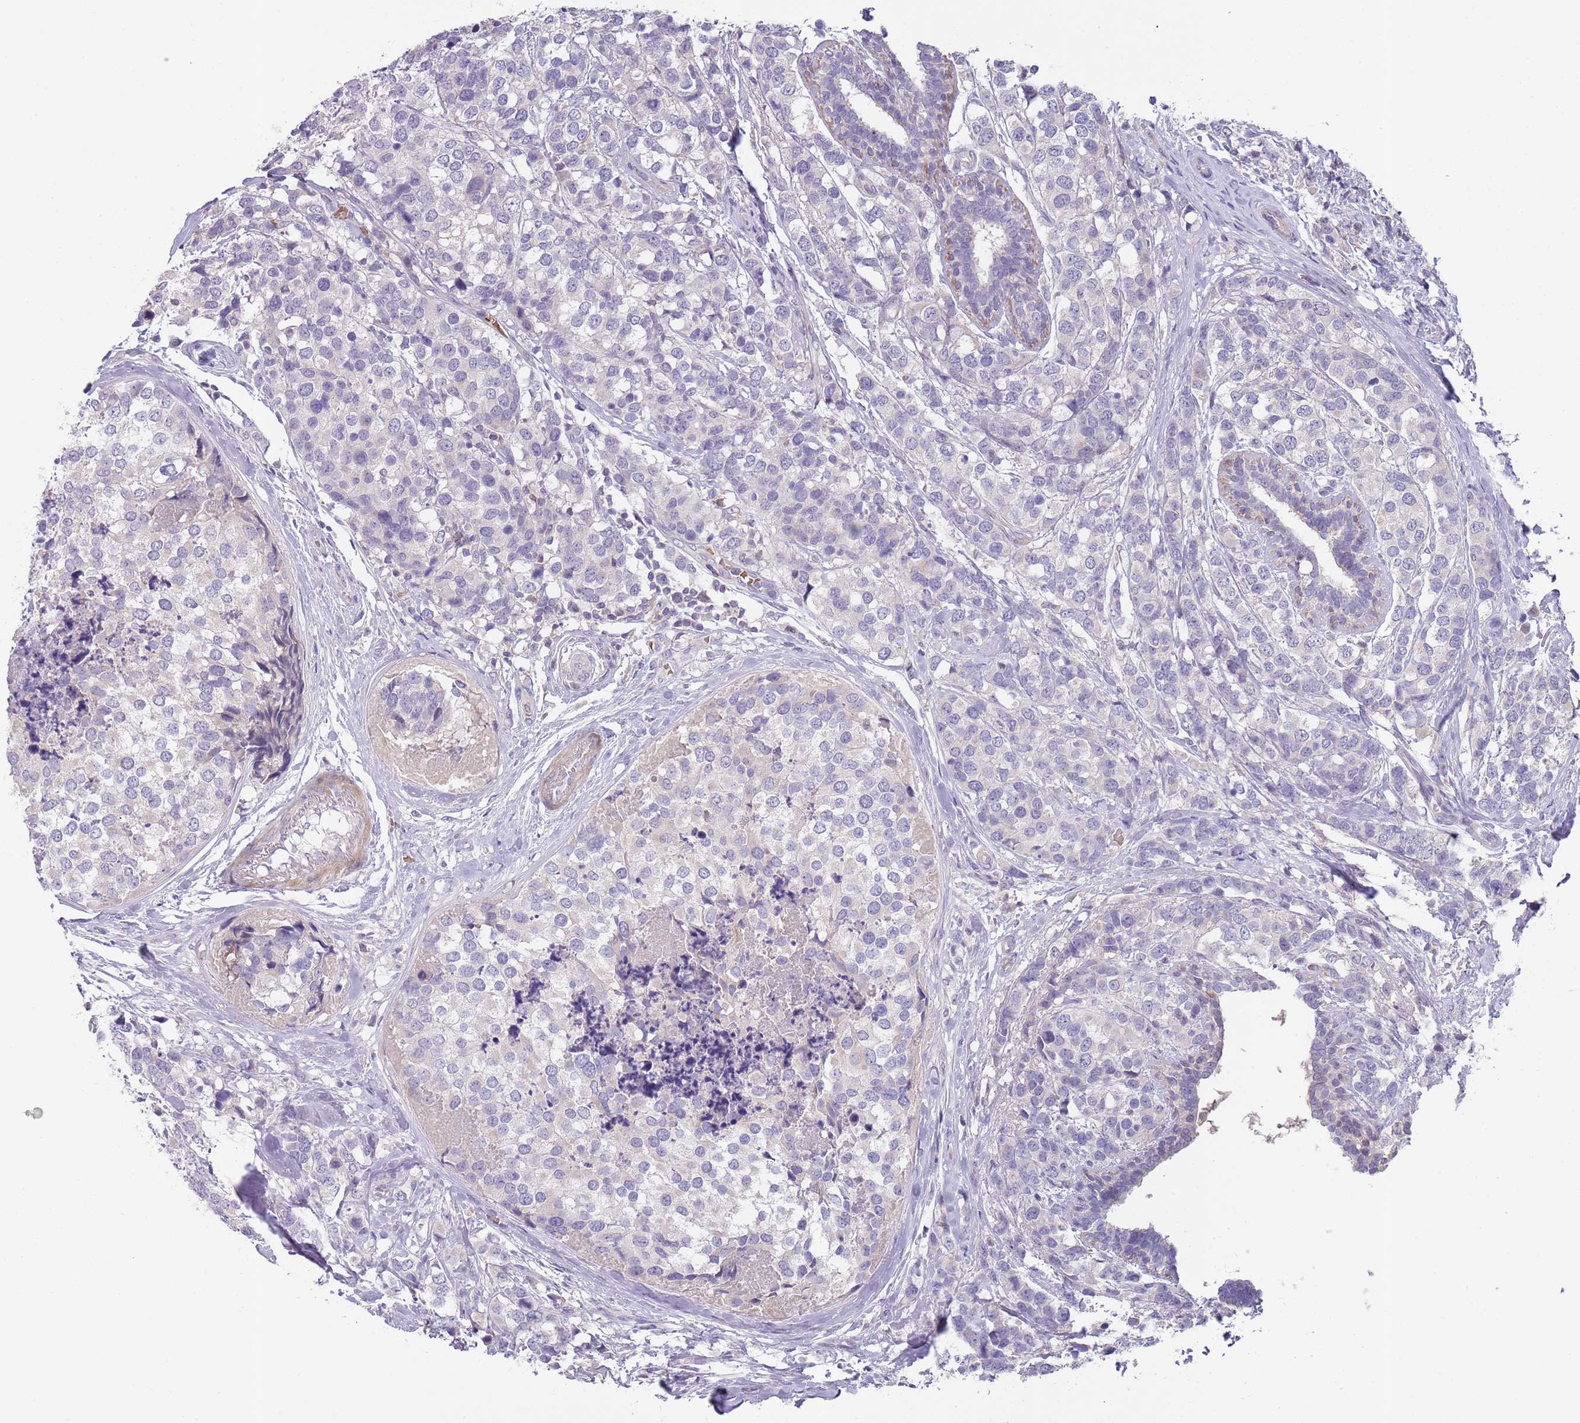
{"staining": {"intensity": "negative", "quantity": "none", "location": "none"}, "tissue": "breast cancer", "cell_type": "Tumor cells", "image_type": "cancer", "snomed": [{"axis": "morphology", "description": "Lobular carcinoma"}, {"axis": "topography", "description": "Breast"}], "caption": "This is an immunohistochemistry (IHC) photomicrograph of lobular carcinoma (breast). There is no positivity in tumor cells.", "gene": "PRAC1", "patient": {"sex": "female", "age": 59}}